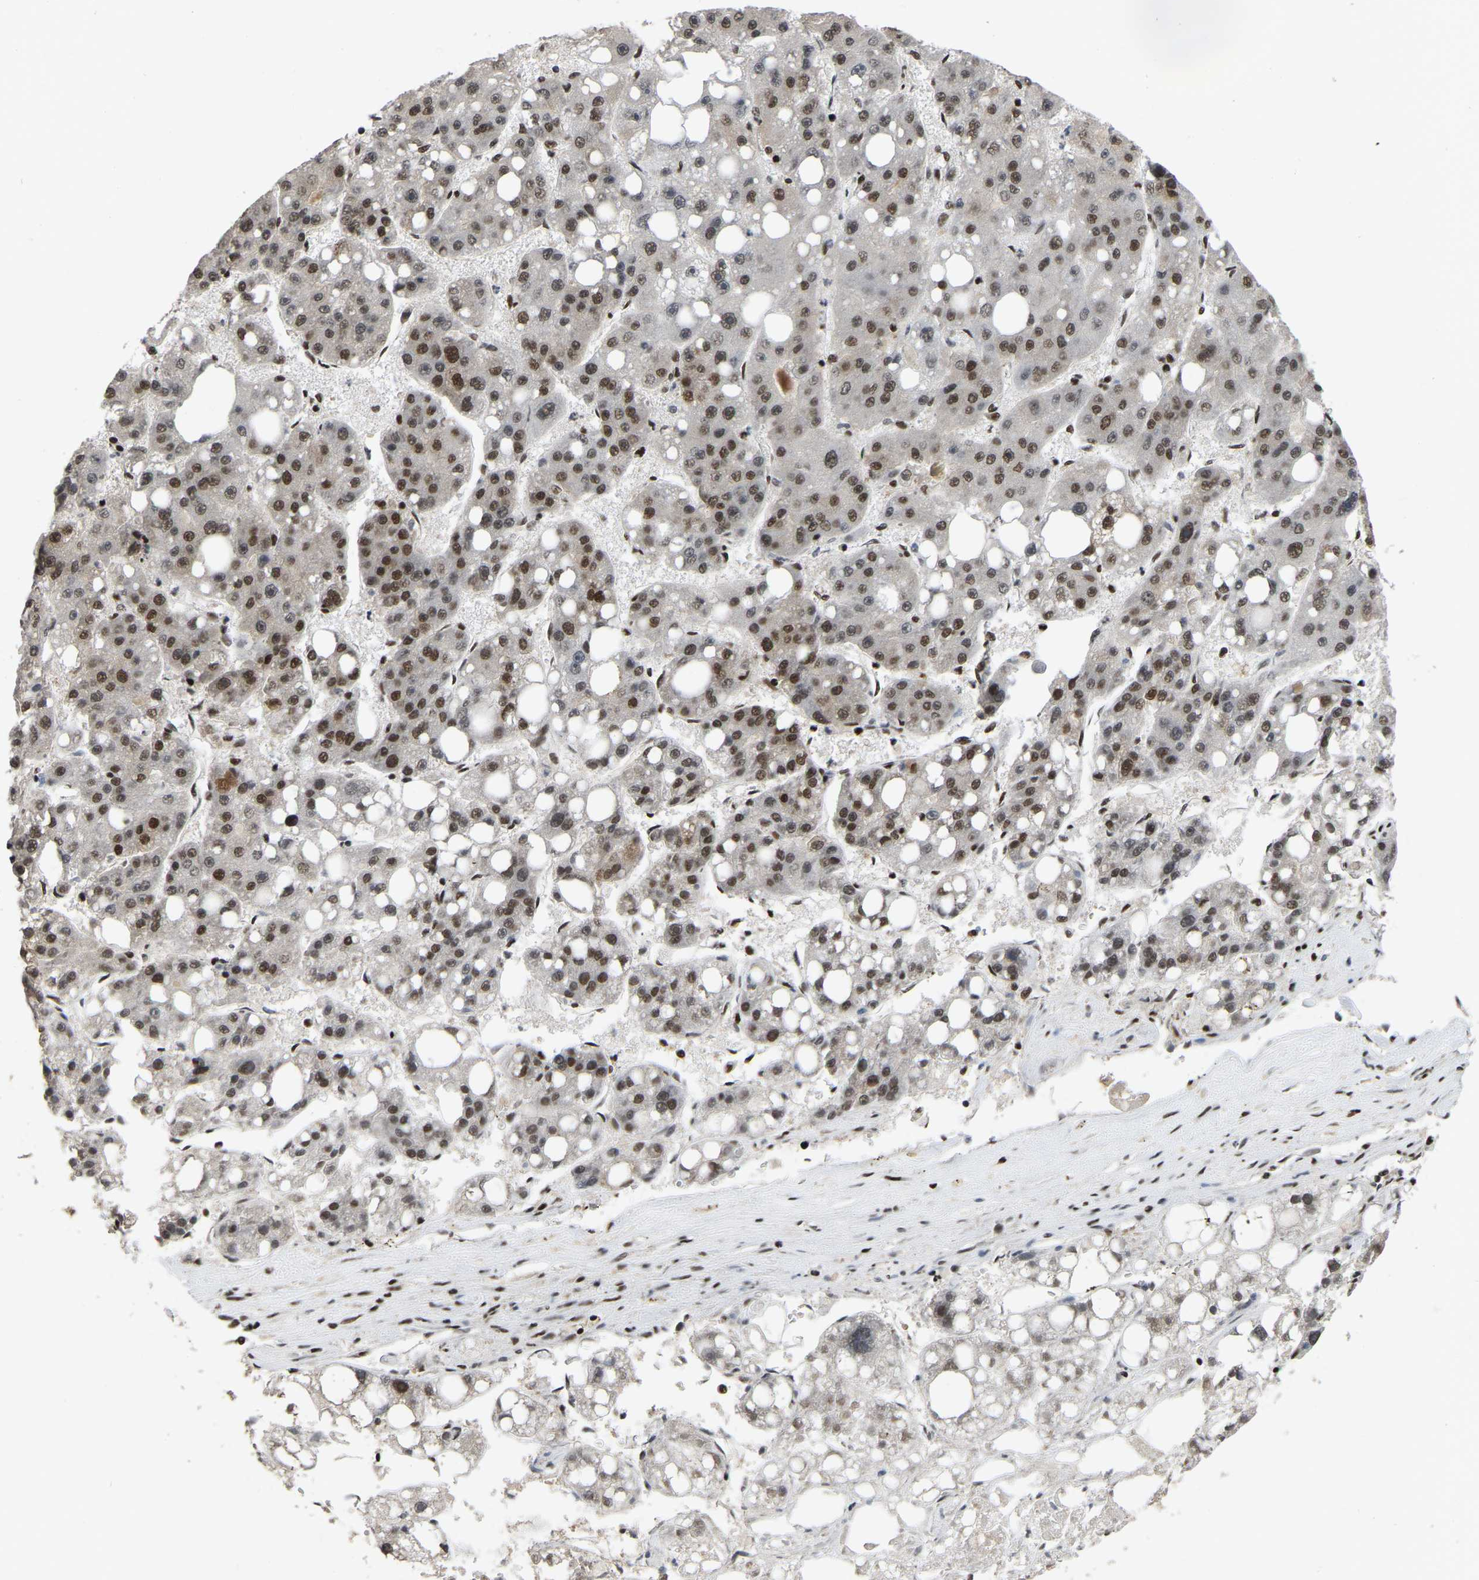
{"staining": {"intensity": "moderate", "quantity": "25%-75%", "location": "nuclear"}, "tissue": "liver cancer", "cell_type": "Tumor cells", "image_type": "cancer", "snomed": [{"axis": "morphology", "description": "Carcinoma, Hepatocellular, NOS"}, {"axis": "topography", "description": "Liver"}], "caption": "IHC micrograph of hepatocellular carcinoma (liver) stained for a protein (brown), which reveals medium levels of moderate nuclear staining in about 25%-75% of tumor cells.", "gene": "TBL1XR1", "patient": {"sex": "female", "age": 61}}